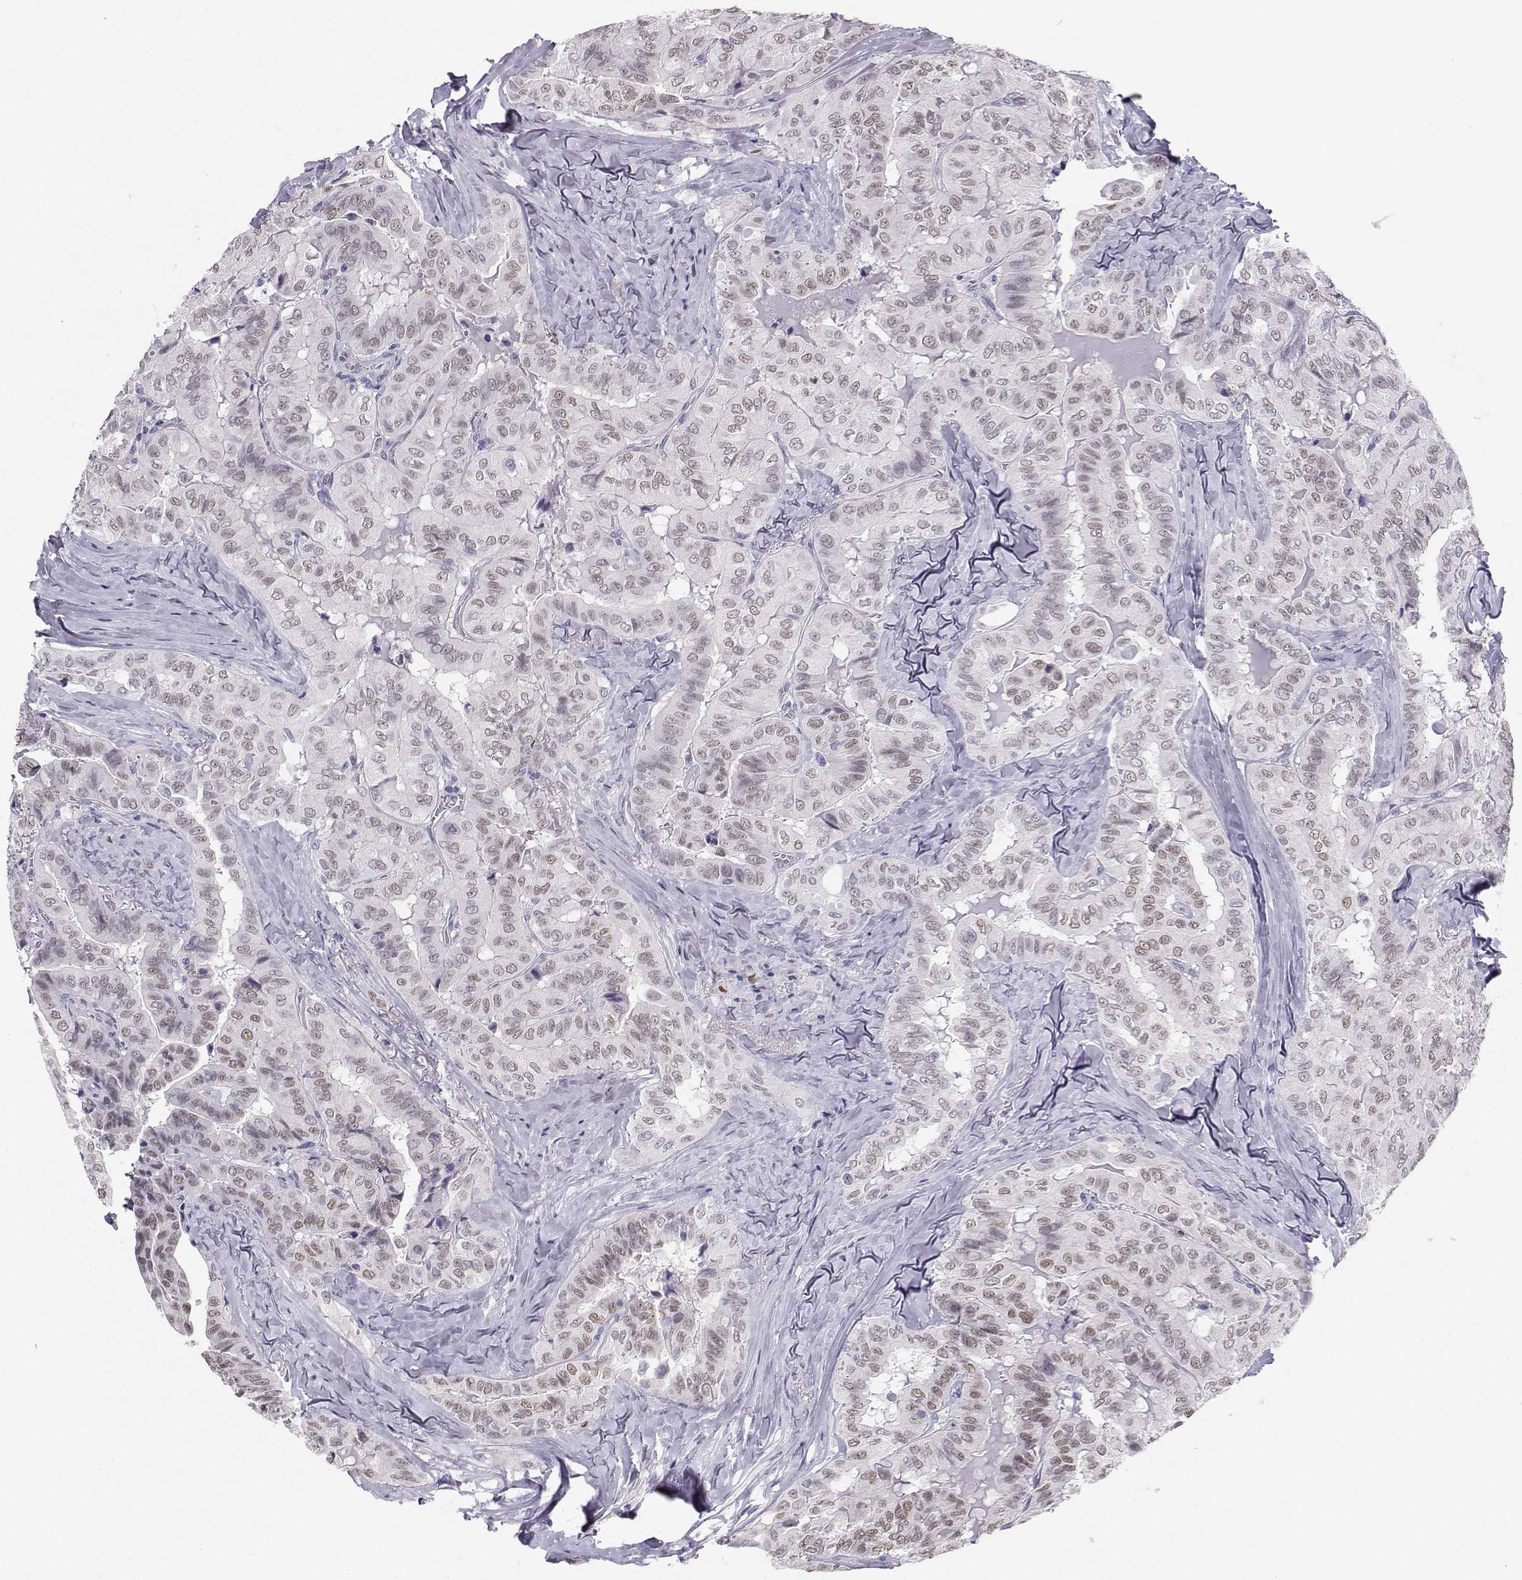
{"staining": {"intensity": "weak", "quantity": "25%-75%", "location": "nuclear"}, "tissue": "thyroid cancer", "cell_type": "Tumor cells", "image_type": "cancer", "snomed": [{"axis": "morphology", "description": "Papillary adenocarcinoma, NOS"}, {"axis": "topography", "description": "Thyroid gland"}], "caption": "Protein staining exhibits weak nuclear staining in approximately 25%-75% of tumor cells in papillary adenocarcinoma (thyroid).", "gene": "TEDC2", "patient": {"sex": "female", "age": 68}}